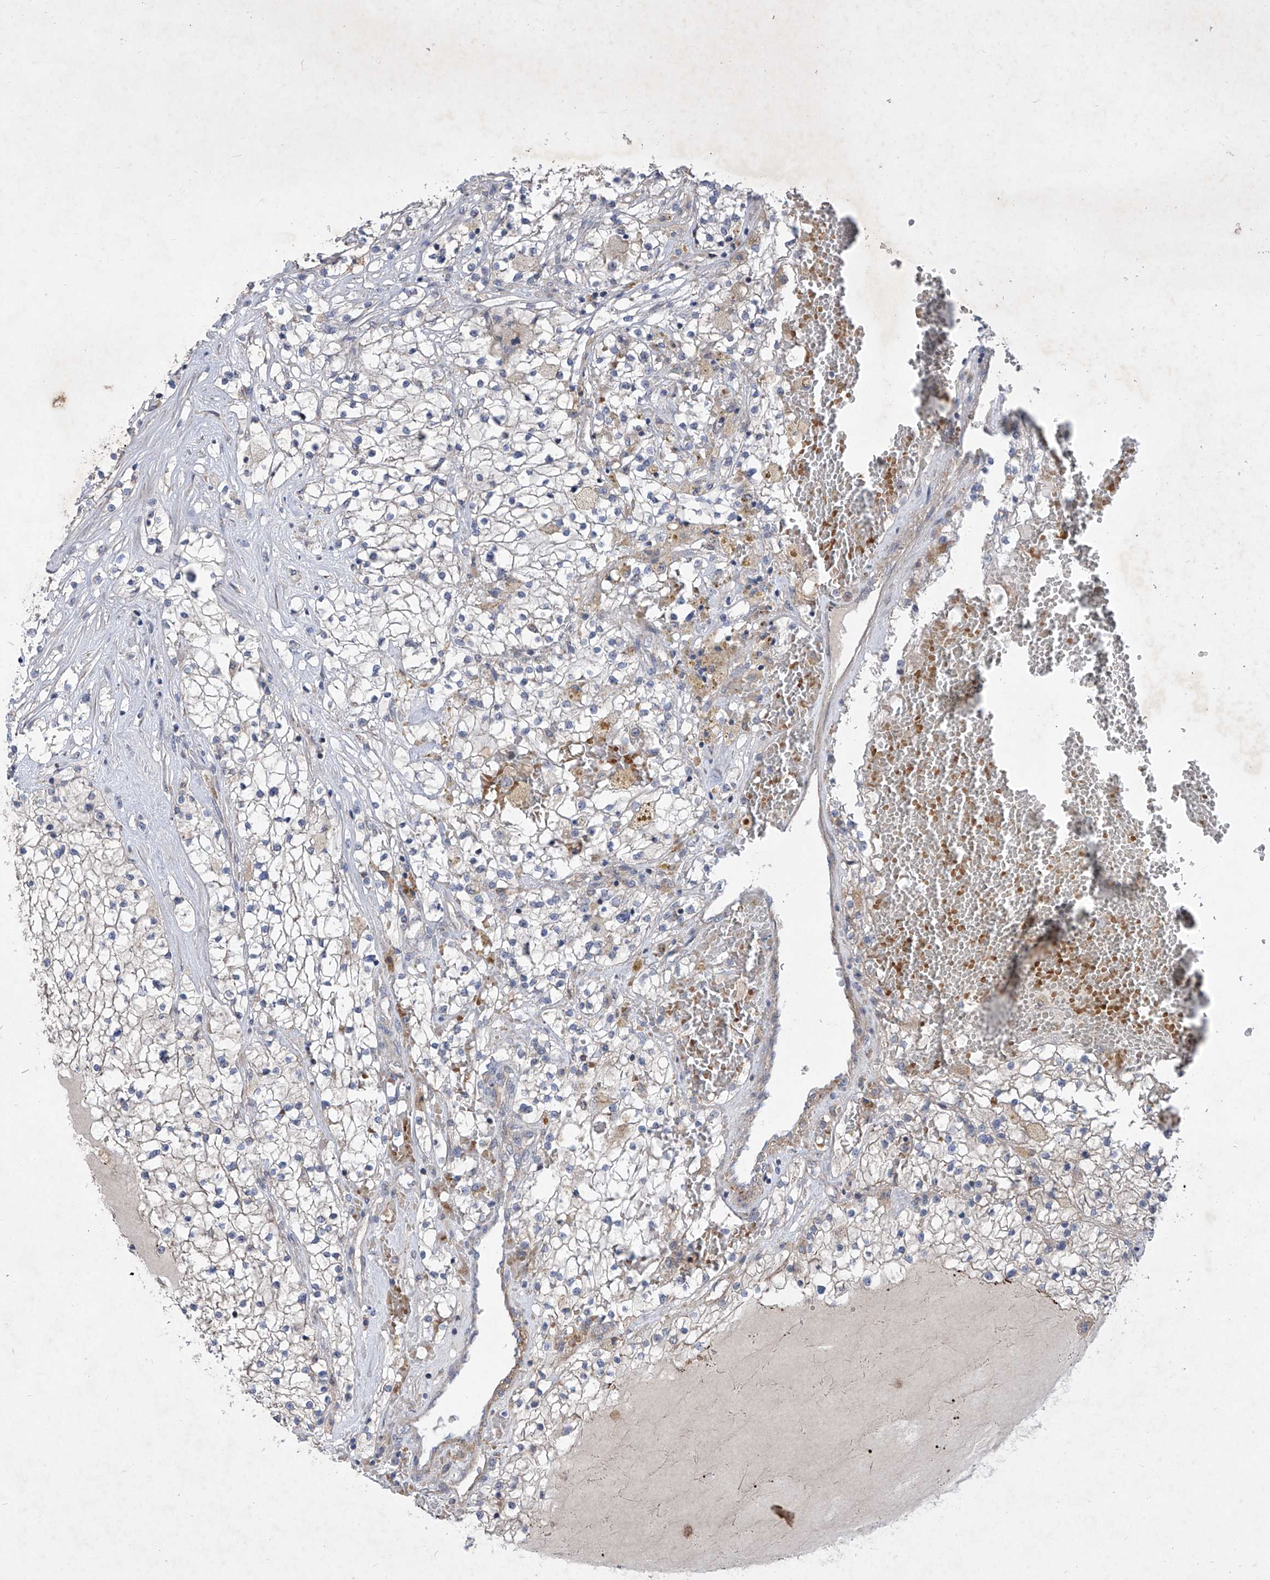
{"staining": {"intensity": "negative", "quantity": "none", "location": "none"}, "tissue": "renal cancer", "cell_type": "Tumor cells", "image_type": "cancer", "snomed": [{"axis": "morphology", "description": "Normal tissue, NOS"}, {"axis": "morphology", "description": "Adenocarcinoma, NOS"}, {"axis": "topography", "description": "Kidney"}], "caption": "Renal cancer (adenocarcinoma) stained for a protein using IHC demonstrates no expression tumor cells.", "gene": "COQ3", "patient": {"sex": "male", "age": 68}}